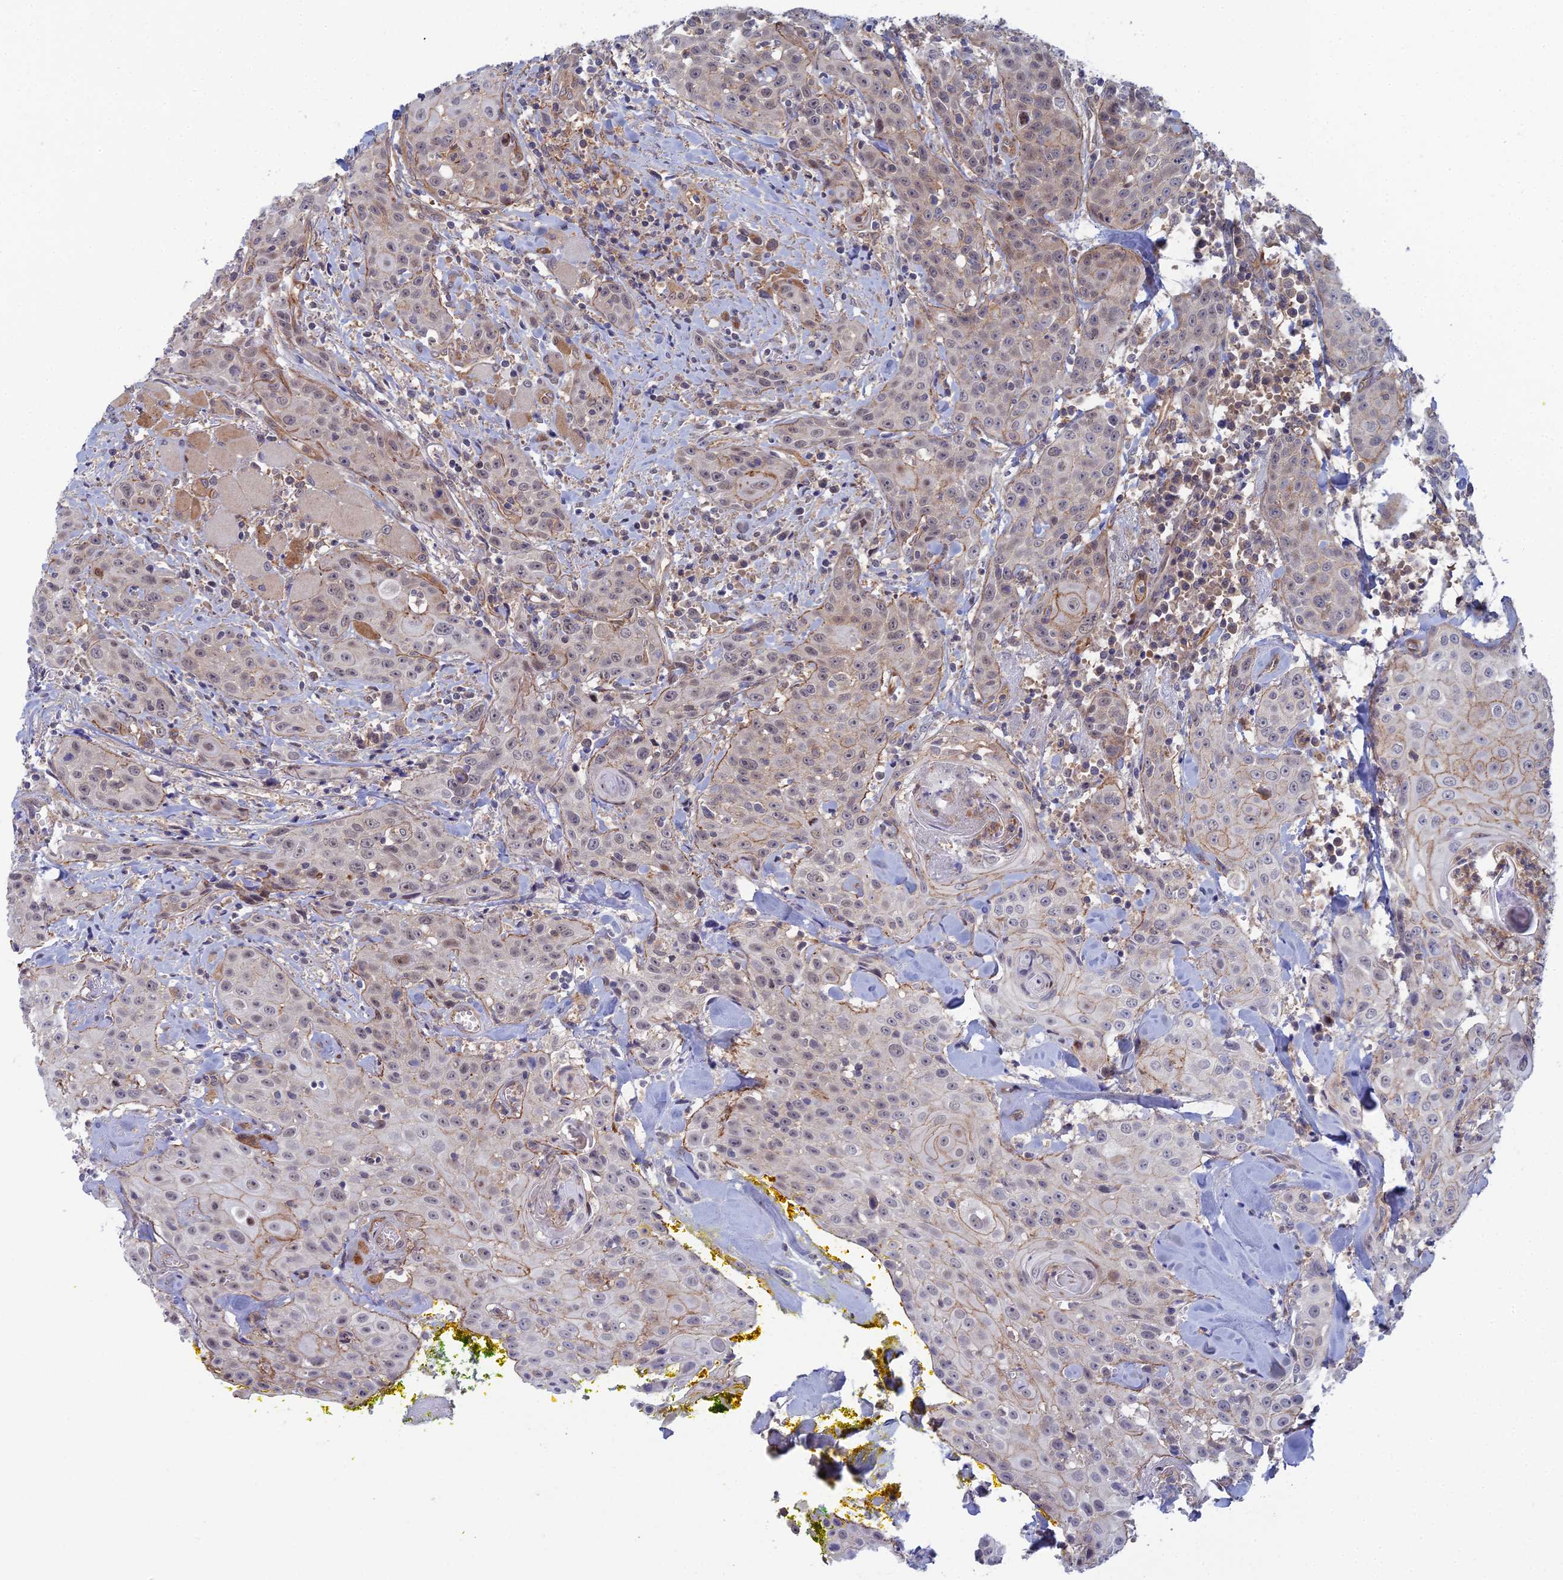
{"staining": {"intensity": "moderate", "quantity": "<25%", "location": "cytoplasmic/membranous"}, "tissue": "head and neck cancer", "cell_type": "Tumor cells", "image_type": "cancer", "snomed": [{"axis": "morphology", "description": "Squamous cell carcinoma, NOS"}, {"axis": "topography", "description": "Oral tissue"}, {"axis": "topography", "description": "Head-Neck"}], "caption": "Immunohistochemical staining of human squamous cell carcinoma (head and neck) demonstrates moderate cytoplasmic/membranous protein expression in about <25% of tumor cells. (DAB (3,3'-diaminobenzidine) IHC with brightfield microscopy, high magnification).", "gene": "ABHD1", "patient": {"sex": "female", "age": 82}}